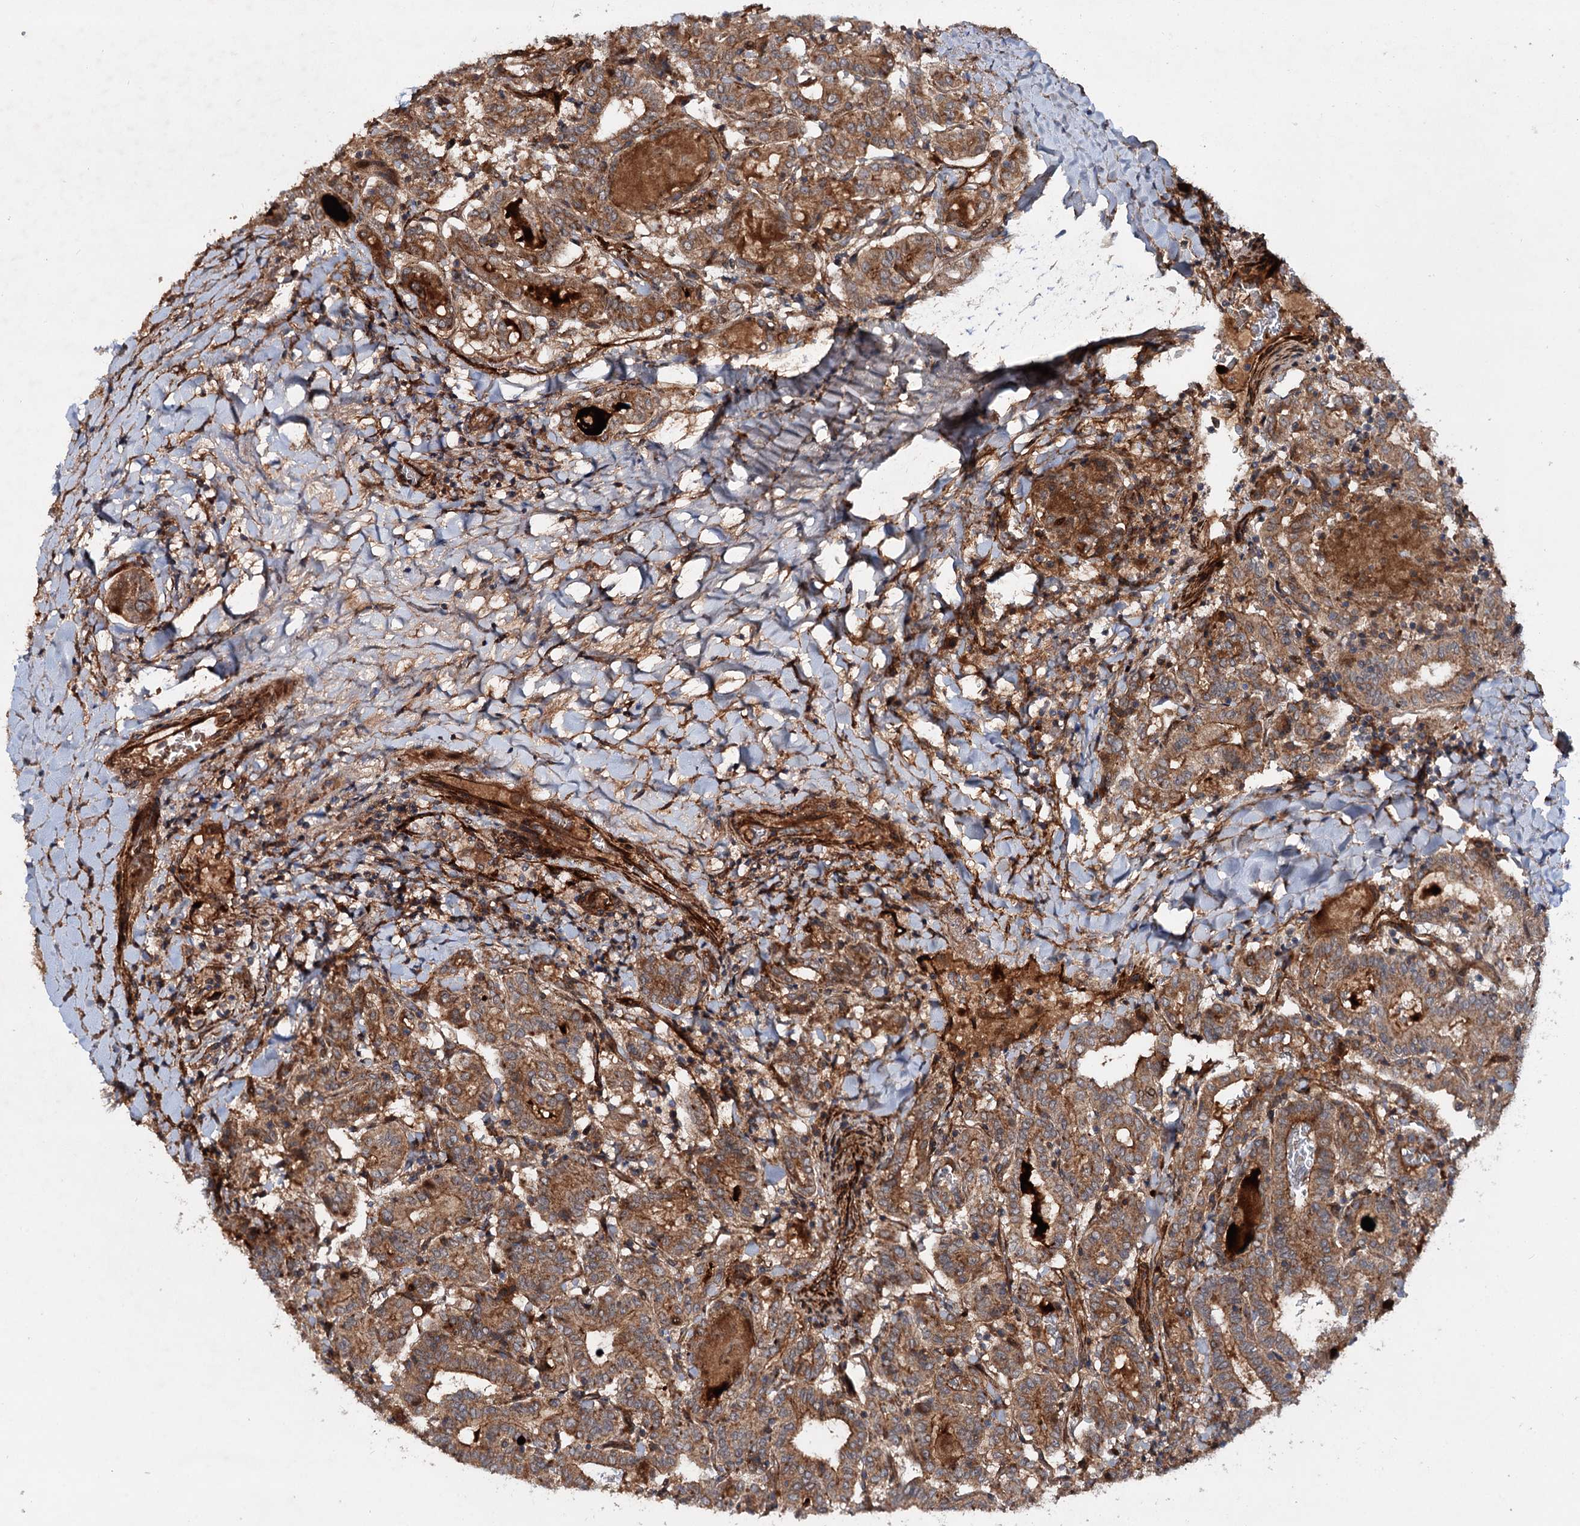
{"staining": {"intensity": "moderate", "quantity": ">75%", "location": "cytoplasmic/membranous"}, "tissue": "thyroid cancer", "cell_type": "Tumor cells", "image_type": "cancer", "snomed": [{"axis": "morphology", "description": "Papillary adenocarcinoma, NOS"}, {"axis": "topography", "description": "Thyroid gland"}], "caption": "Thyroid cancer stained with DAB (3,3'-diaminobenzidine) immunohistochemistry (IHC) exhibits medium levels of moderate cytoplasmic/membranous expression in about >75% of tumor cells.", "gene": "ADGRG4", "patient": {"sex": "female", "age": 72}}